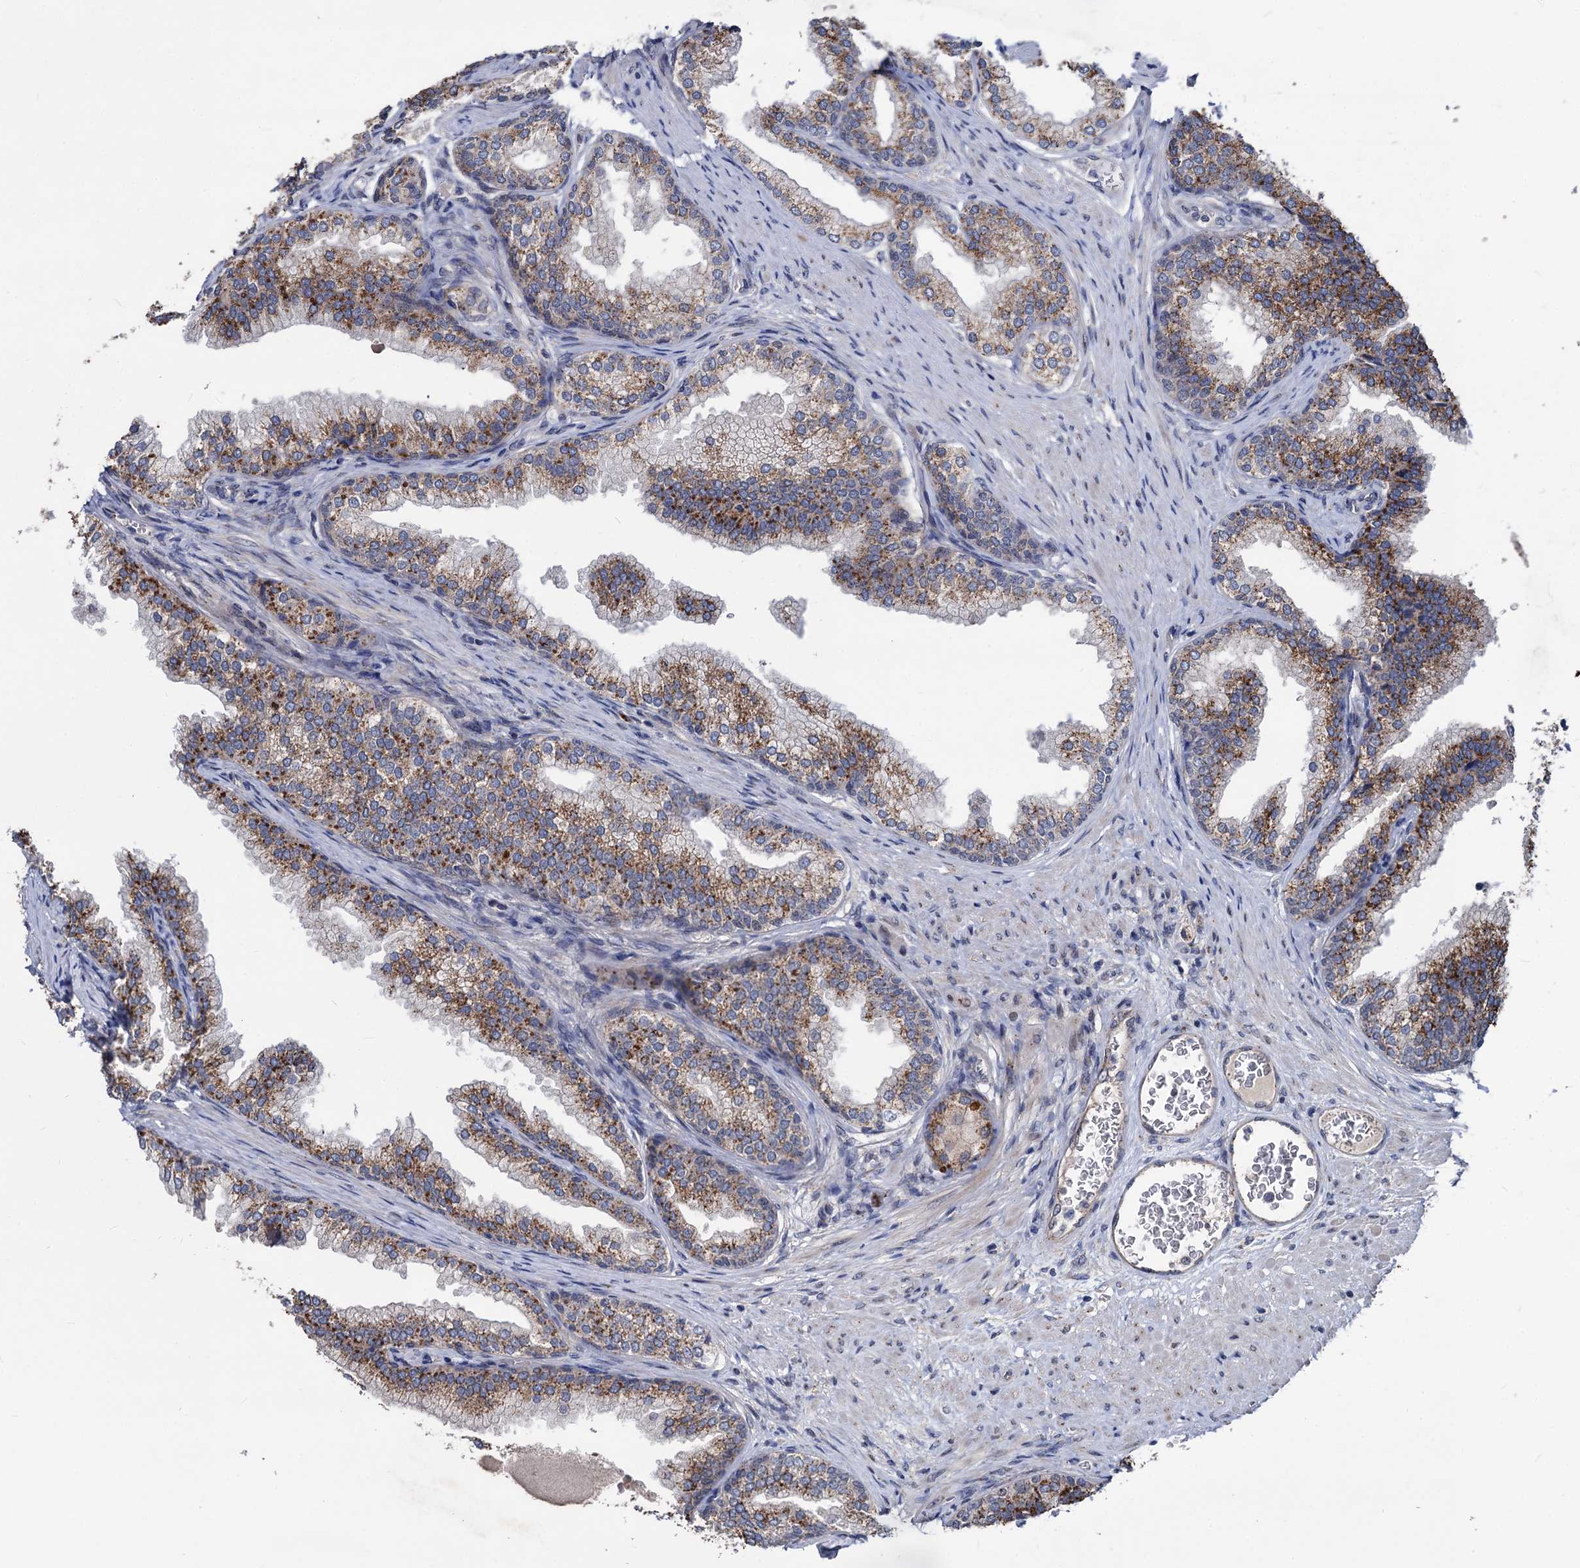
{"staining": {"intensity": "strong", "quantity": ">75%", "location": "cytoplasmic/membranous"}, "tissue": "prostate", "cell_type": "Glandular cells", "image_type": "normal", "snomed": [{"axis": "morphology", "description": "Normal tissue, NOS"}, {"axis": "topography", "description": "Prostate"}], "caption": "Prostate stained with a brown dye demonstrates strong cytoplasmic/membranous positive expression in about >75% of glandular cells.", "gene": "SMAGP", "patient": {"sex": "male", "age": 76}}